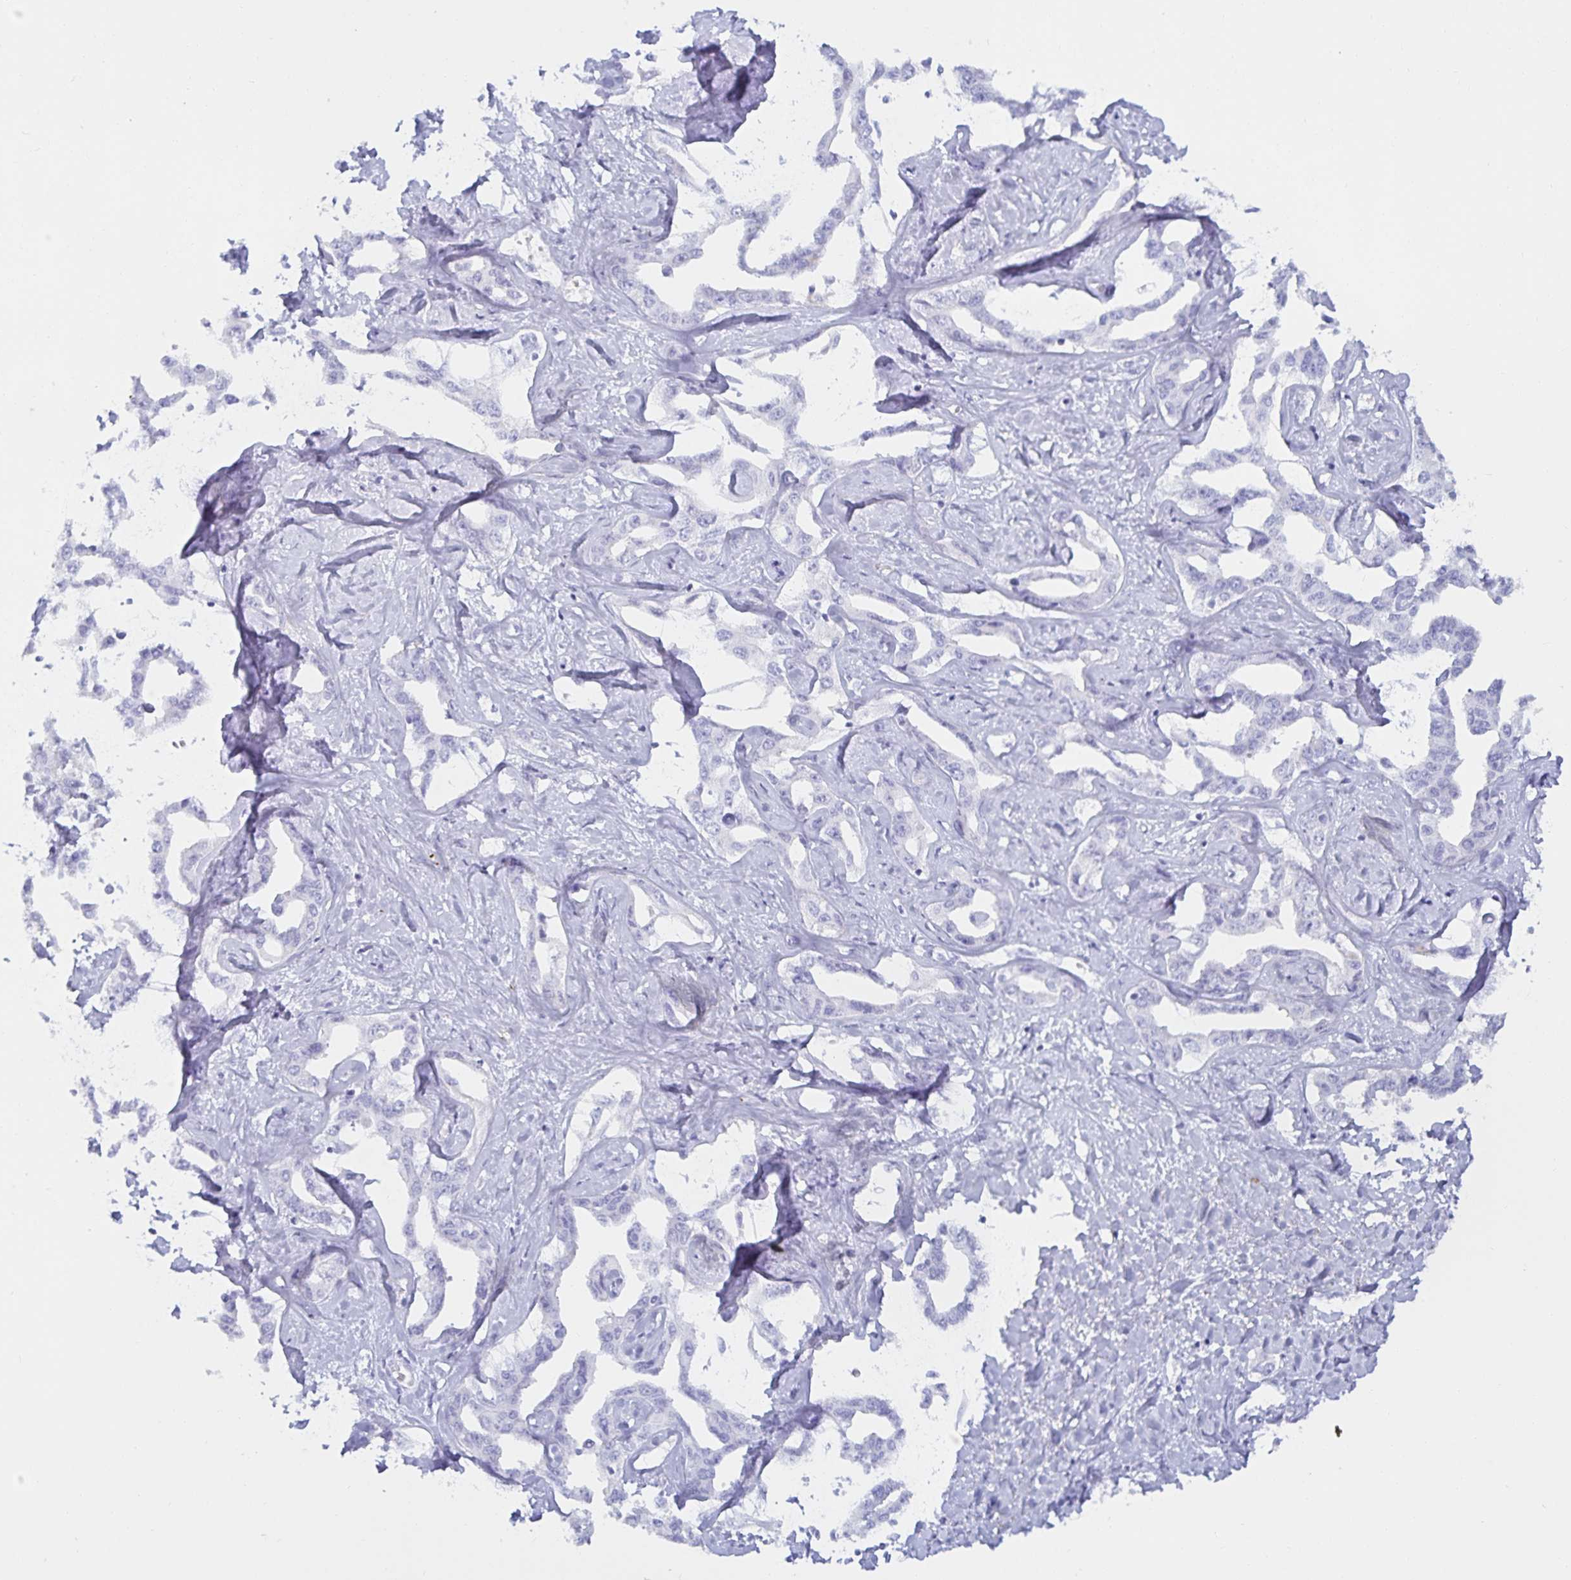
{"staining": {"intensity": "negative", "quantity": "none", "location": "none"}, "tissue": "liver cancer", "cell_type": "Tumor cells", "image_type": "cancer", "snomed": [{"axis": "morphology", "description": "Cholangiocarcinoma"}, {"axis": "topography", "description": "Liver"}], "caption": "Tumor cells are negative for protein expression in human liver cancer.", "gene": "MON2", "patient": {"sex": "male", "age": 59}}